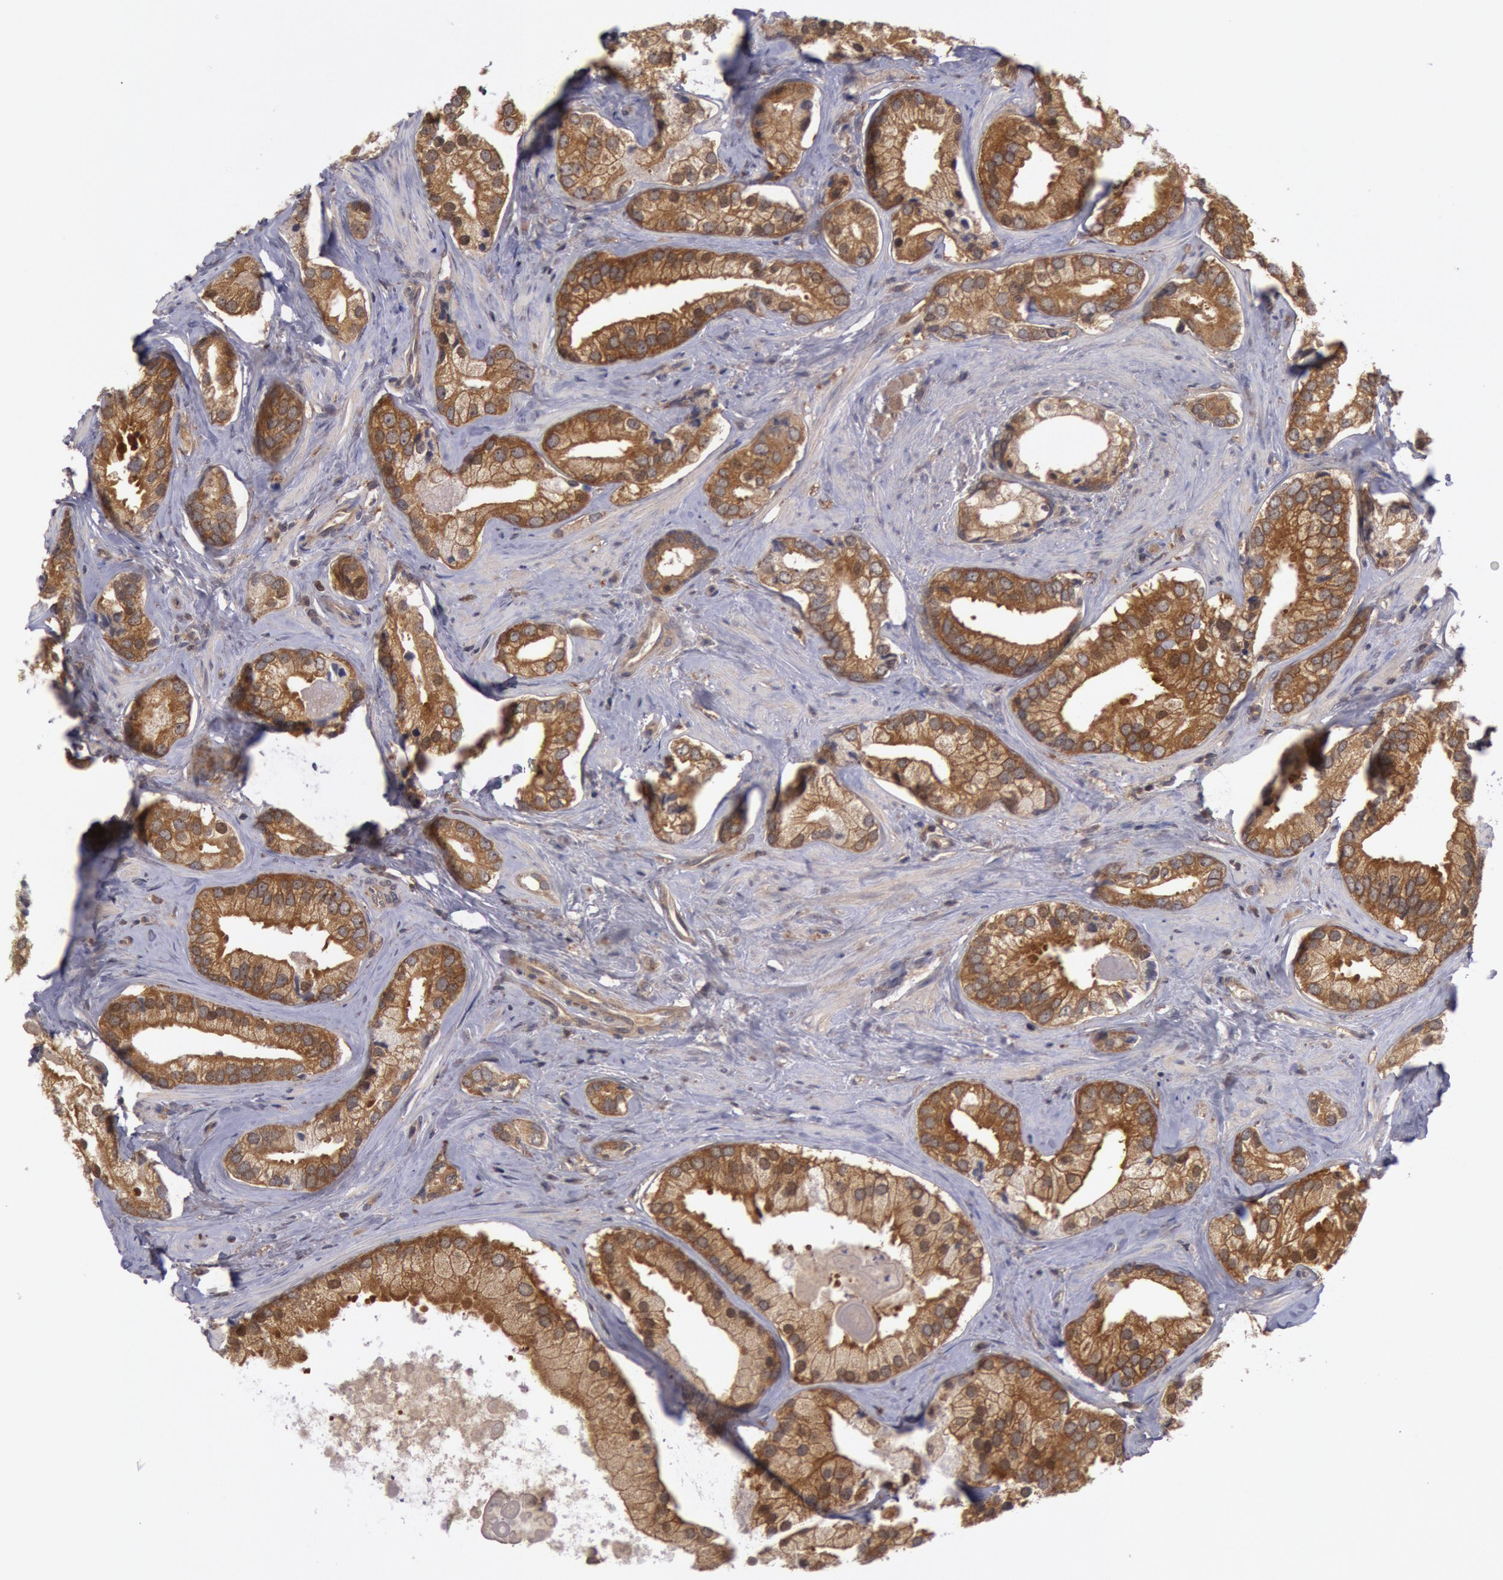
{"staining": {"intensity": "moderate", "quantity": ">75%", "location": "cytoplasmic/membranous"}, "tissue": "prostate cancer", "cell_type": "Tumor cells", "image_type": "cancer", "snomed": [{"axis": "morphology", "description": "Adenocarcinoma, Medium grade"}, {"axis": "topography", "description": "Prostate"}], "caption": "A micrograph of human medium-grade adenocarcinoma (prostate) stained for a protein demonstrates moderate cytoplasmic/membranous brown staining in tumor cells.", "gene": "BRAF", "patient": {"sex": "male", "age": 70}}